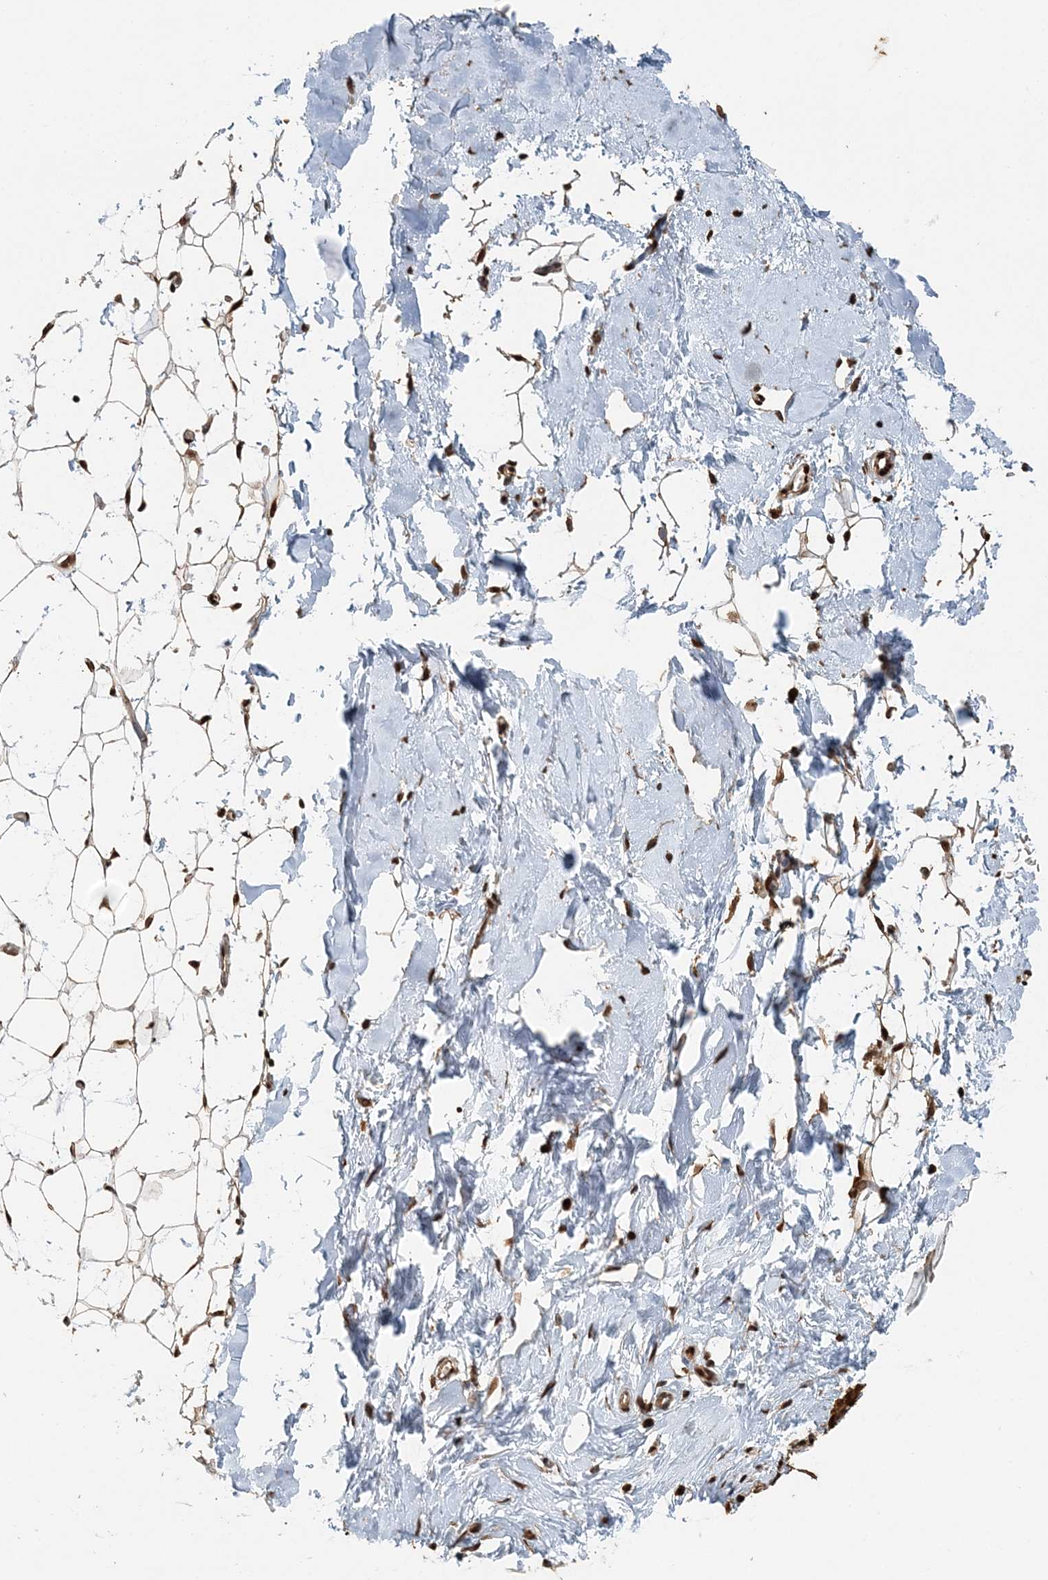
{"staining": {"intensity": "strong", "quantity": ">75%", "location": "nuclear"}, "tissue": "adipose tissue", "cell_type": "Adipocytes", "image_type": "normal", "snomed": [{"axis": "morphology", "description": "Normal tissue, NOS"}, {"axis": "topography", "description": "Breast"}], "caption": "DAB (3,3'-diaminobenzidine) immunohistochemical staining of normal adipose tissue demonstrates strong nuclear protein positivity in approximately >75% of adipocytes.", "gene": "ARHGAP35", "patient": {"sex": "female", "age": 23}}